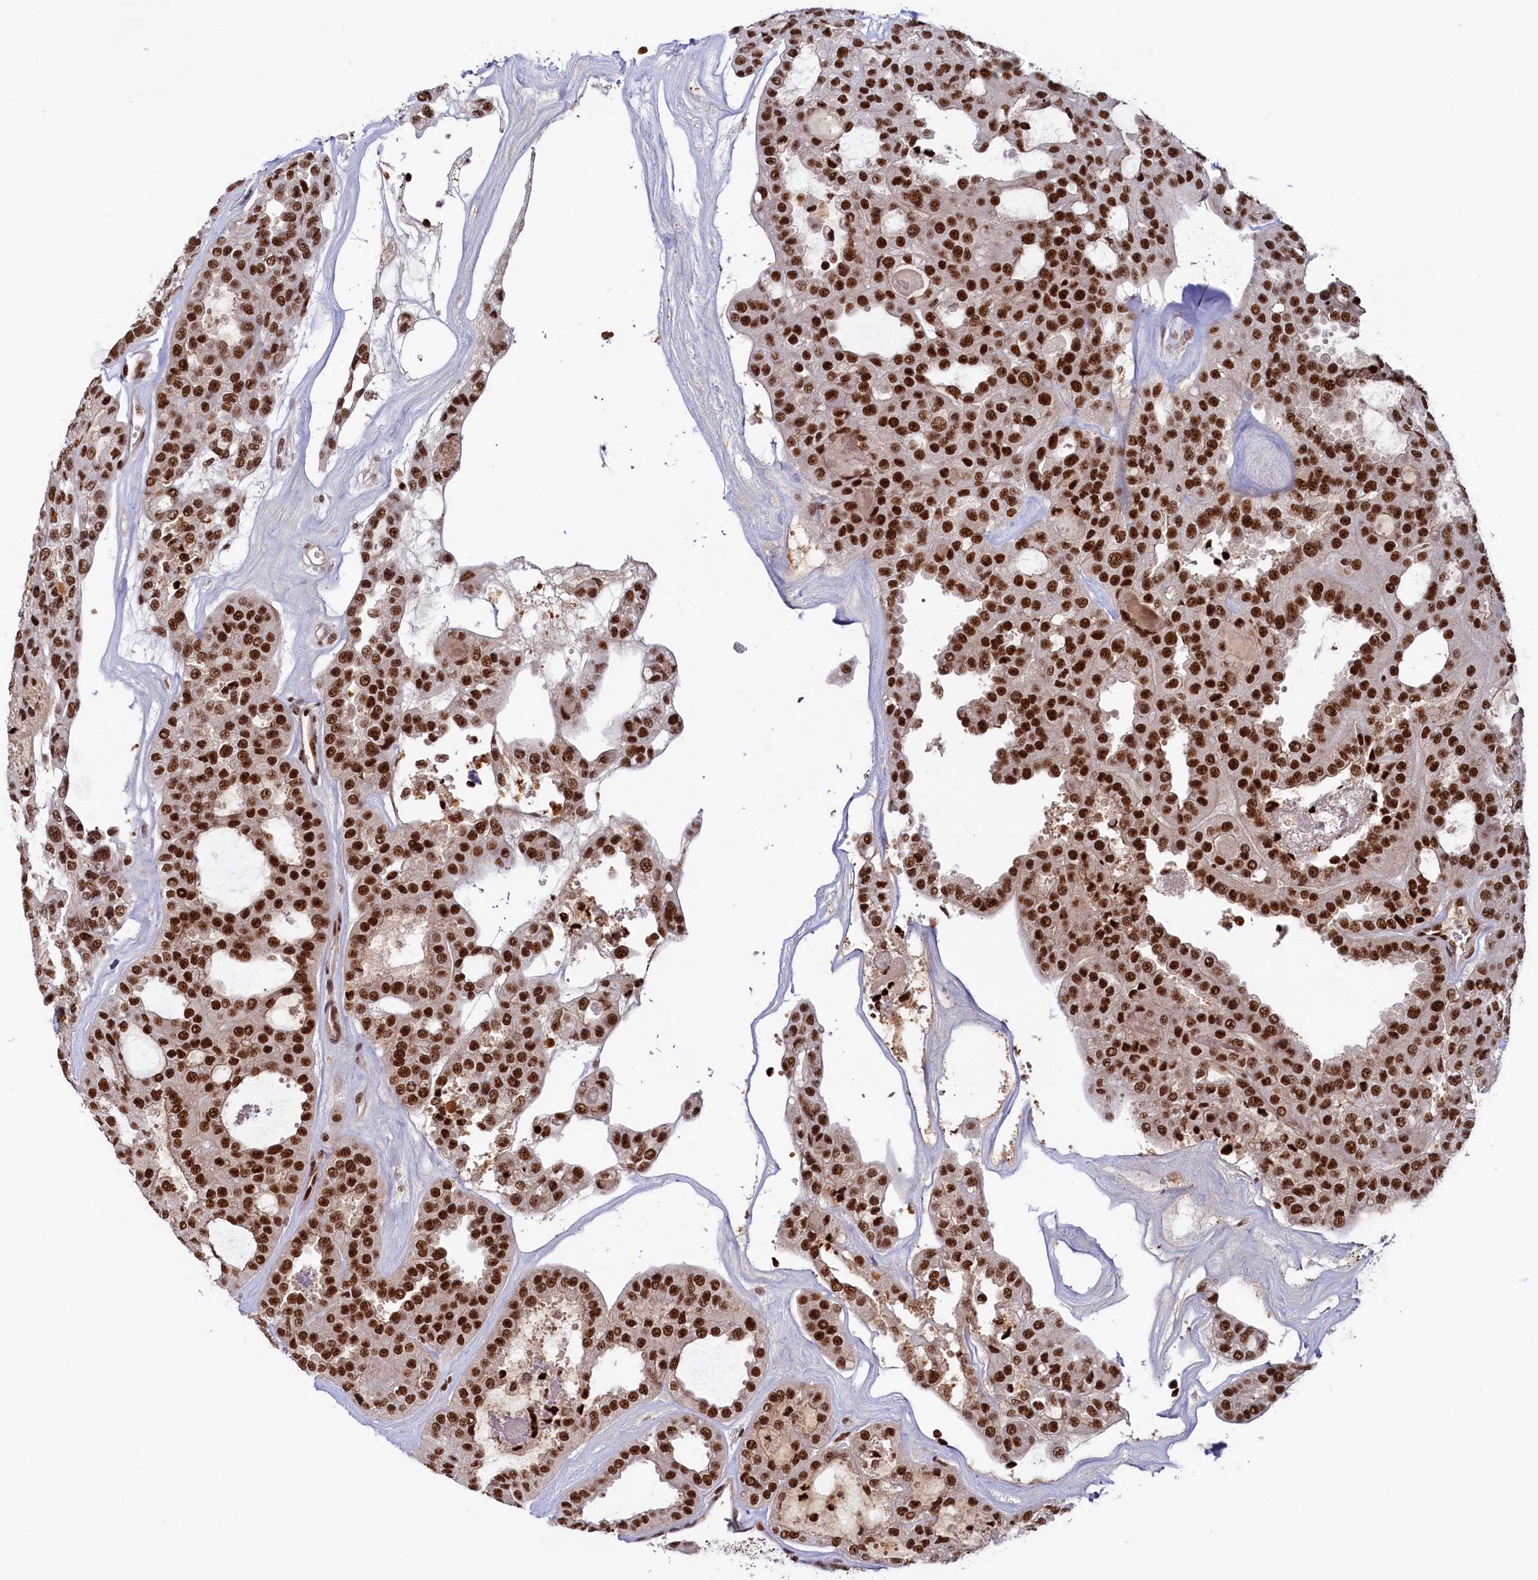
{"staining": {"intensity": "strong", "quantity": ">75%", "location": "nuclear"}, "tissue": "thyroid cancer", "cell_type": "Tumor cells", "image_type": "cancer", "snomed": [{"axis": "morphology", "description": "Follicular adenoma carcinoma, NOS"}, {"axis": "topography", "description": "Thyroid gland"}], "caption": "This histopathology image displays immunohistochemistry (IHC) staining of thyroid cancer (follicular adenoma carcinoma), with high strong nuclear staining in approximately >75% of tumor cells.", "gene": "ZC3H18", "patient": {"sex": "male", "age": 75}}